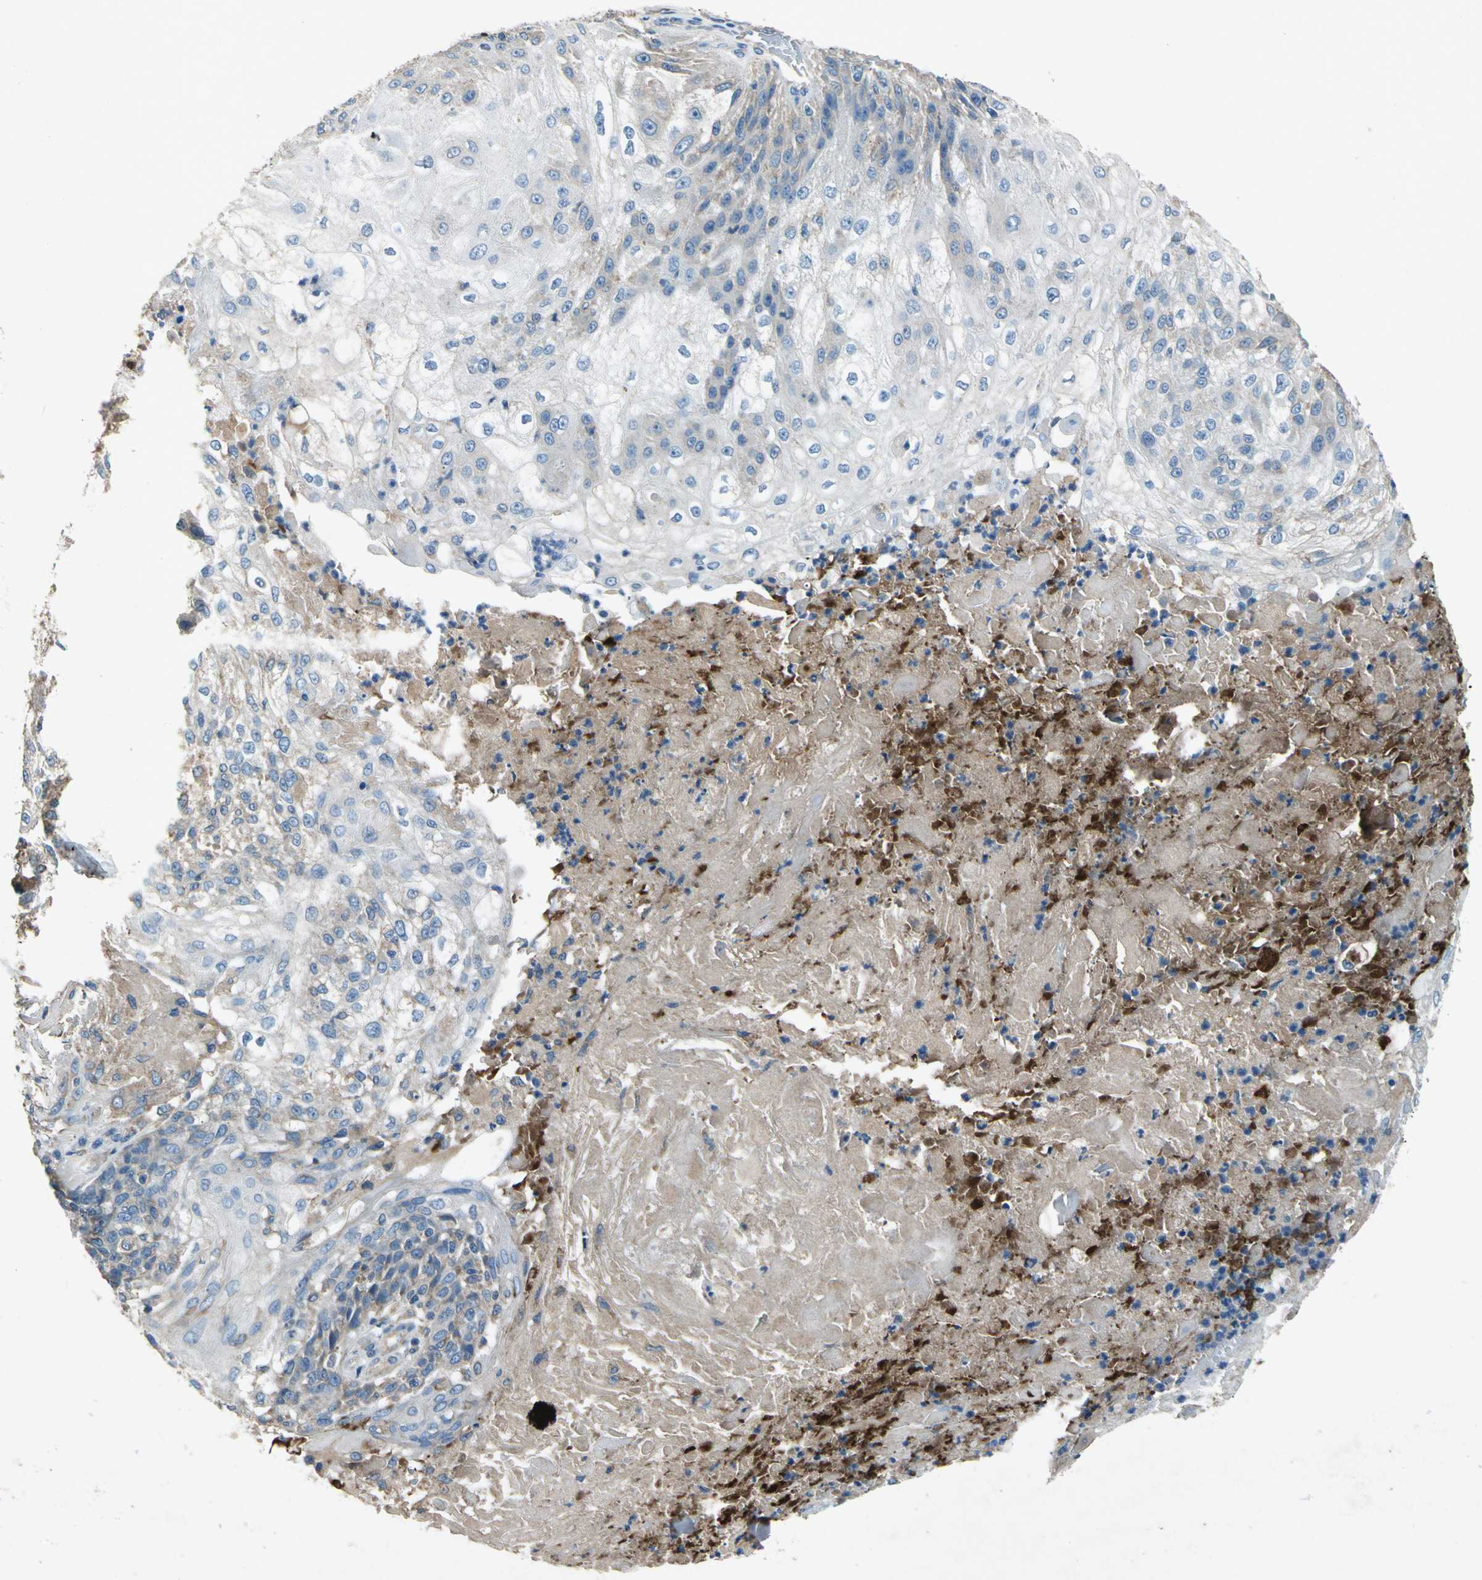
{"staining": {"intensity": "weak", "quantity": "25%-75%", "location": "cytoplasmic/membranous"}, "tissue": "skin cancer", "cell_type": "Tumor cells", "image_type": "cancer", "snomed": [{"axis": "morphology", "description": "Normal tissue, NOS"}, {"axis": "morphology", "description": "Squamous cell carcinoma, NOS"}, {"axis": "topography", "description": "Skin"}], "caption": "An immunohistochemistry (IHC) image of neoplastic tissue is shown. Protein staining in brown highlights weak cytoplasmic/membranous positivity in skin cancer (squamous cell carcinoma) within tumor cells.", "gene": "HEPH", "patient": {"sex": "female", "age": 83}}